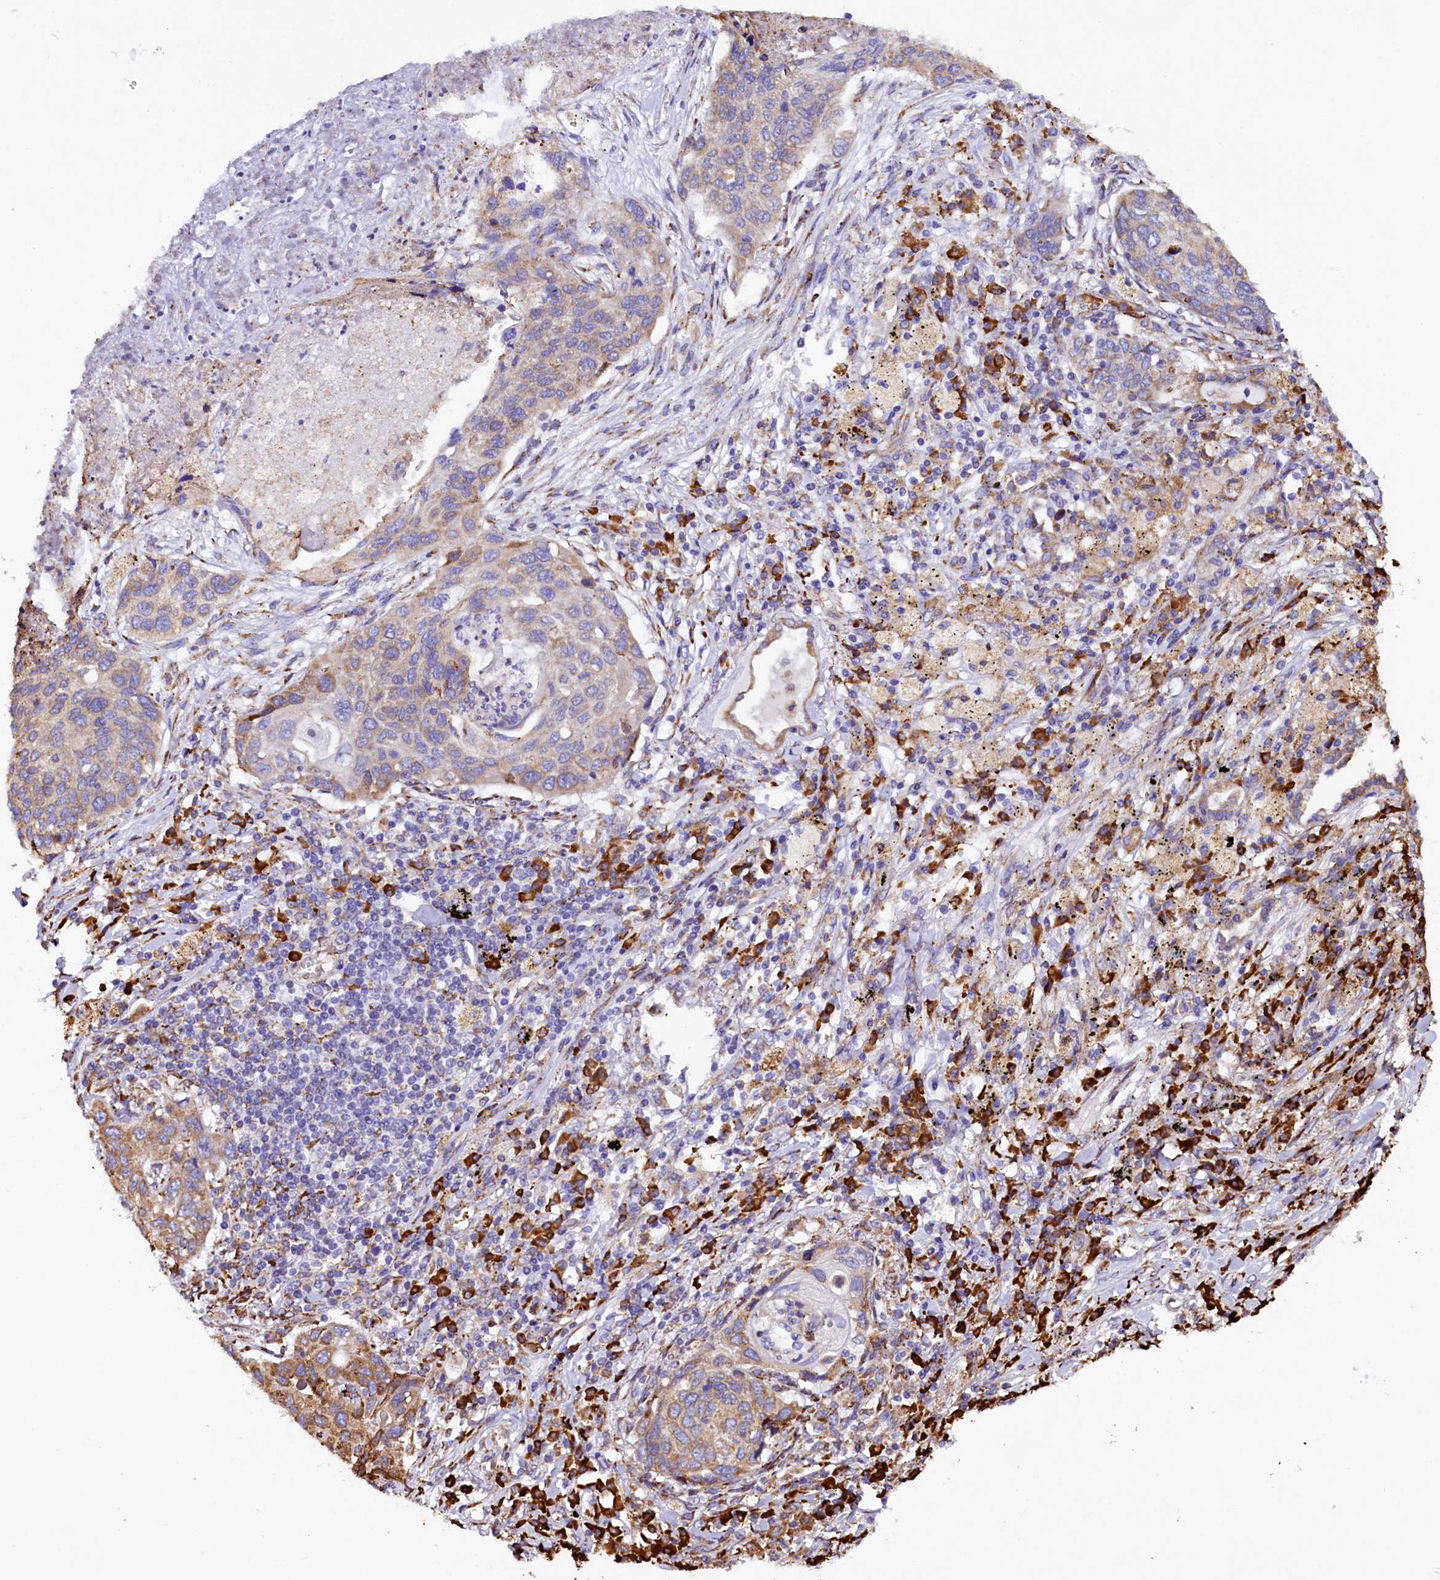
{"staining": {"intensity": "moderate", "quantity": "<25%", "location": "cytoplasmic/membranous"}, "tissue": "lung cancer", "cell_type": "Tumor cells", "image_type": "cancer", "snomed": [{"axis": "morphology", "description": "Squamous cell carcinoma, NOS"}, {"axis": "topography", "description": "Lung"}], "caption": "Immunohistochemical staining of squamous cell carcinoma (lung) displays moderate cytoplasmic/membranous protein staining in approximately <25% of tumor cells.", "gene": "CAPS2", "patient": {"sex": "female", "age": 63}}